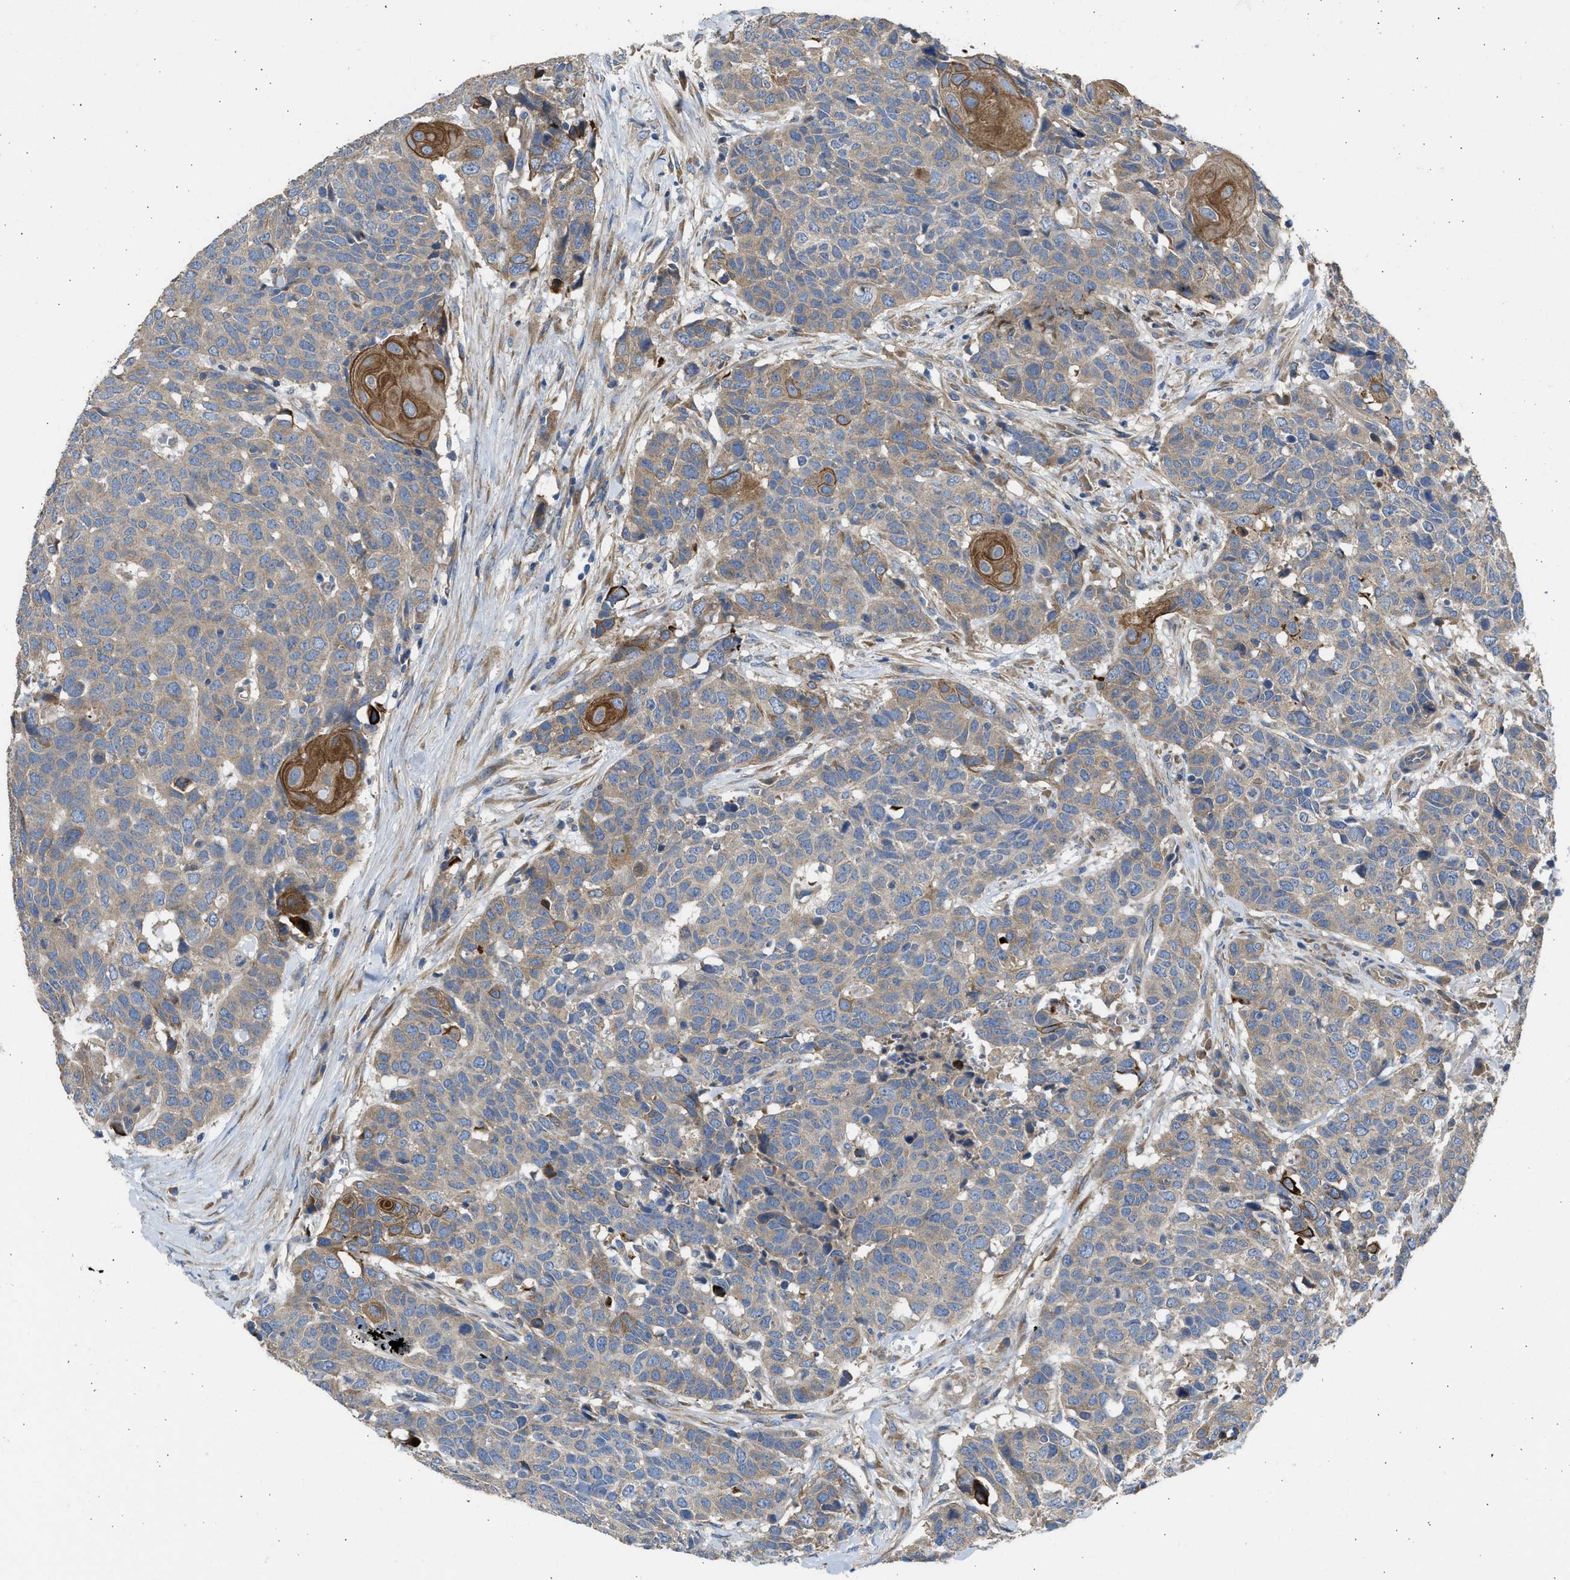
{"staining": {"intensity": "moderate", "quantity": "<25%", "location": "cytoplasmic/membranous"}, "tissue": "head and neck cancer", "cell_type": "Tumor cells", "image_type": "cancer", "snomed": [{"axis": "morphology", "description": "Squamous cell carcinoma, NOS"}, {"axis": "topography", "description": "Head-Neck"}], "caption": "IHC staining of head and neck cancer, which shows low levels of moderate cytoplasmic/membranous staining in about <25% of tumor cells indicating moderate cytoplasmic/membranous protein staining. The staining was performed using DAB (3,3'-diaminobenzidine) (brown) for protein detection and nuclei were counterstained in hematoxylin (blue).", "gene": "CSRNP2", "patient": {"sex": "male", "age": 66}}